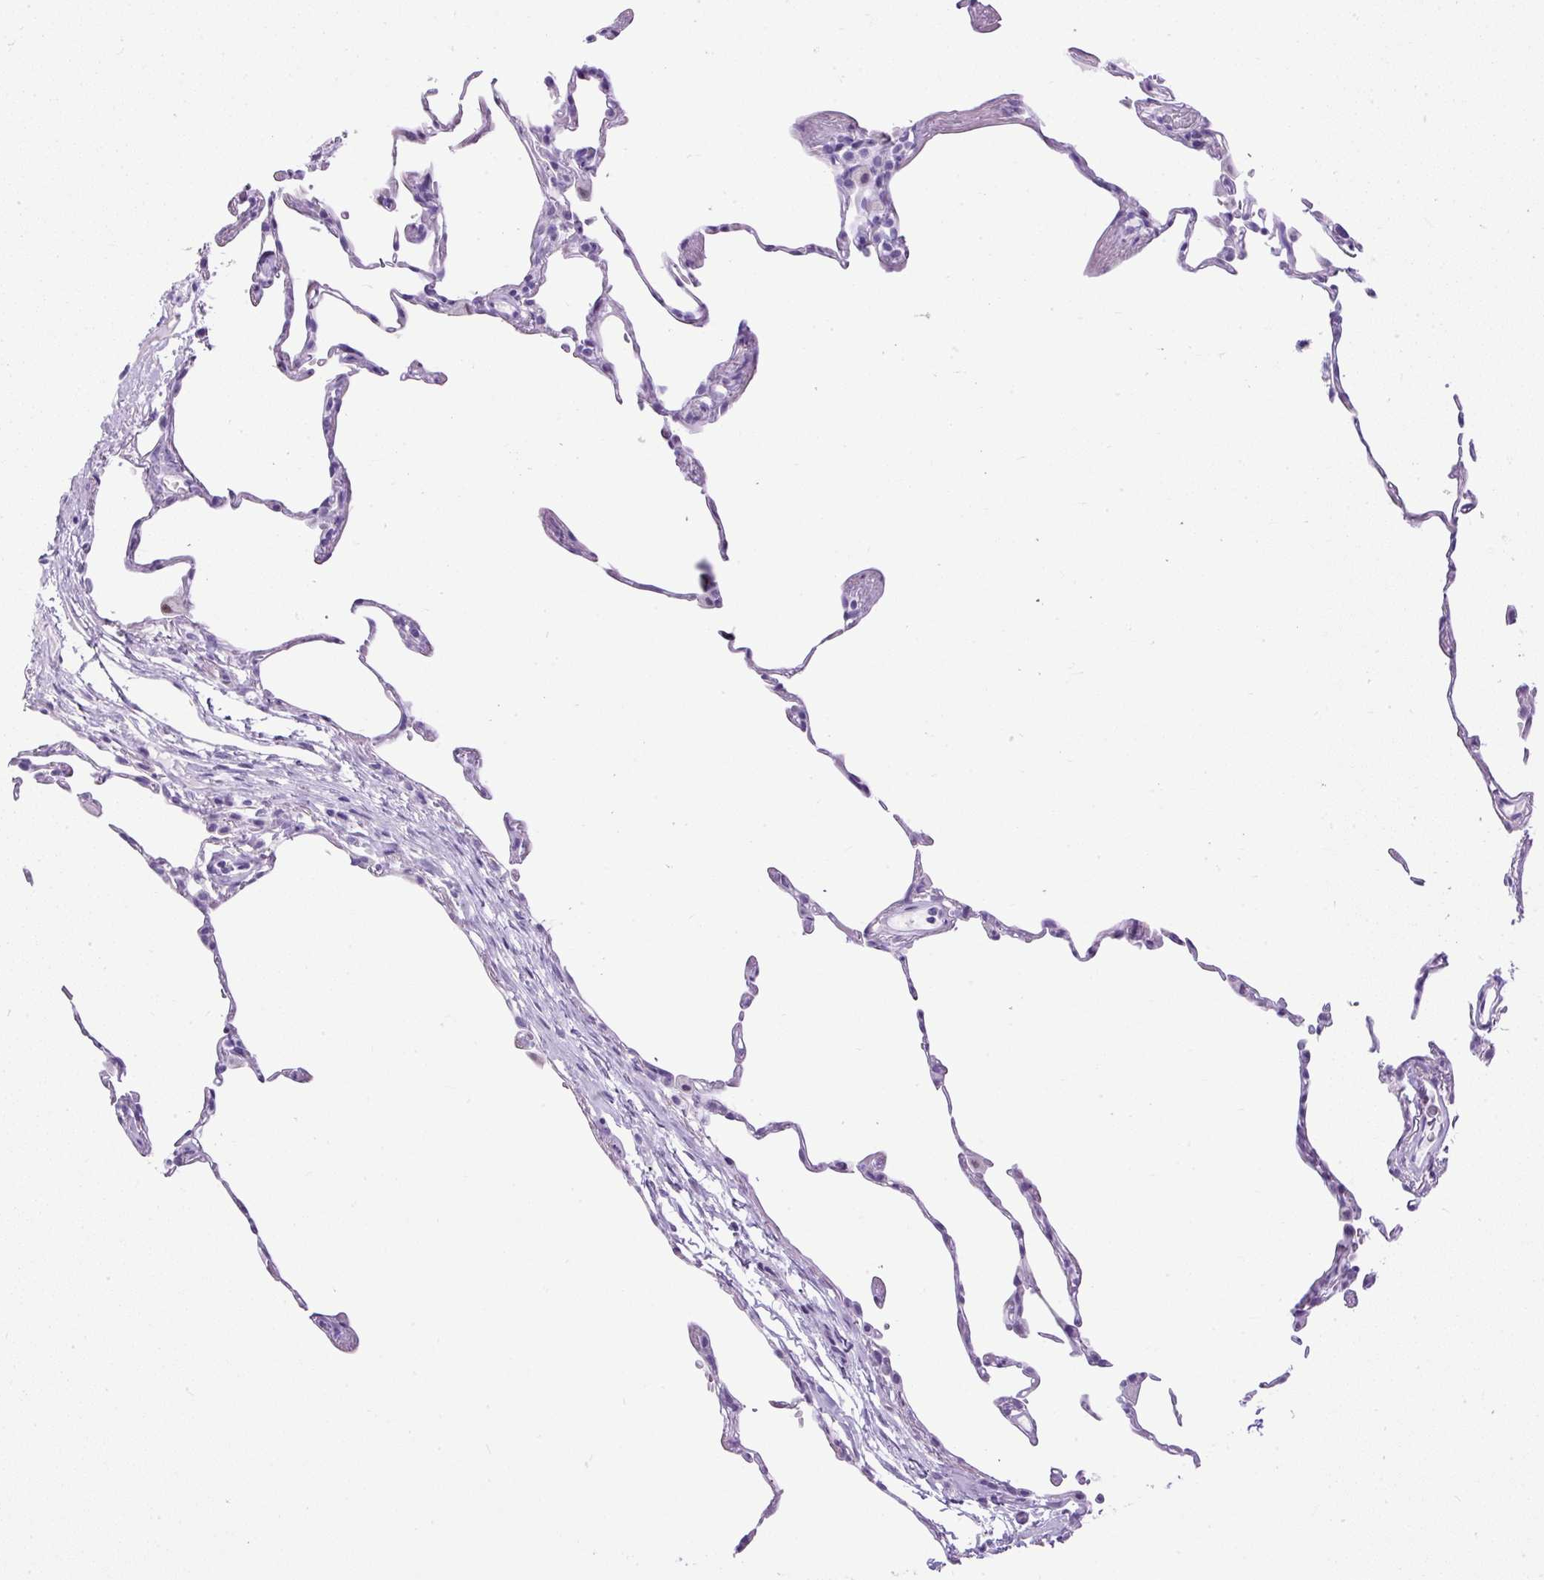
{"staining": {"intensity": "negative", "quantity": "none", "location": "none"}, "tissue": "lung", "cell_type": "Alveolar cells", "image_type": "normal", "snomed": [{"axis": "morphology", "description": "Normal tissue, NOS"}, {"axis": "topography", "description": "Lung"}], "caption": "Immunohistochemistry (IHC) image of normal human lung stained for a protein (brown), which exhibits no expression in alveolar cells.", "gene": "UPP1", "patient": {"sex": "female", "age": 57}}